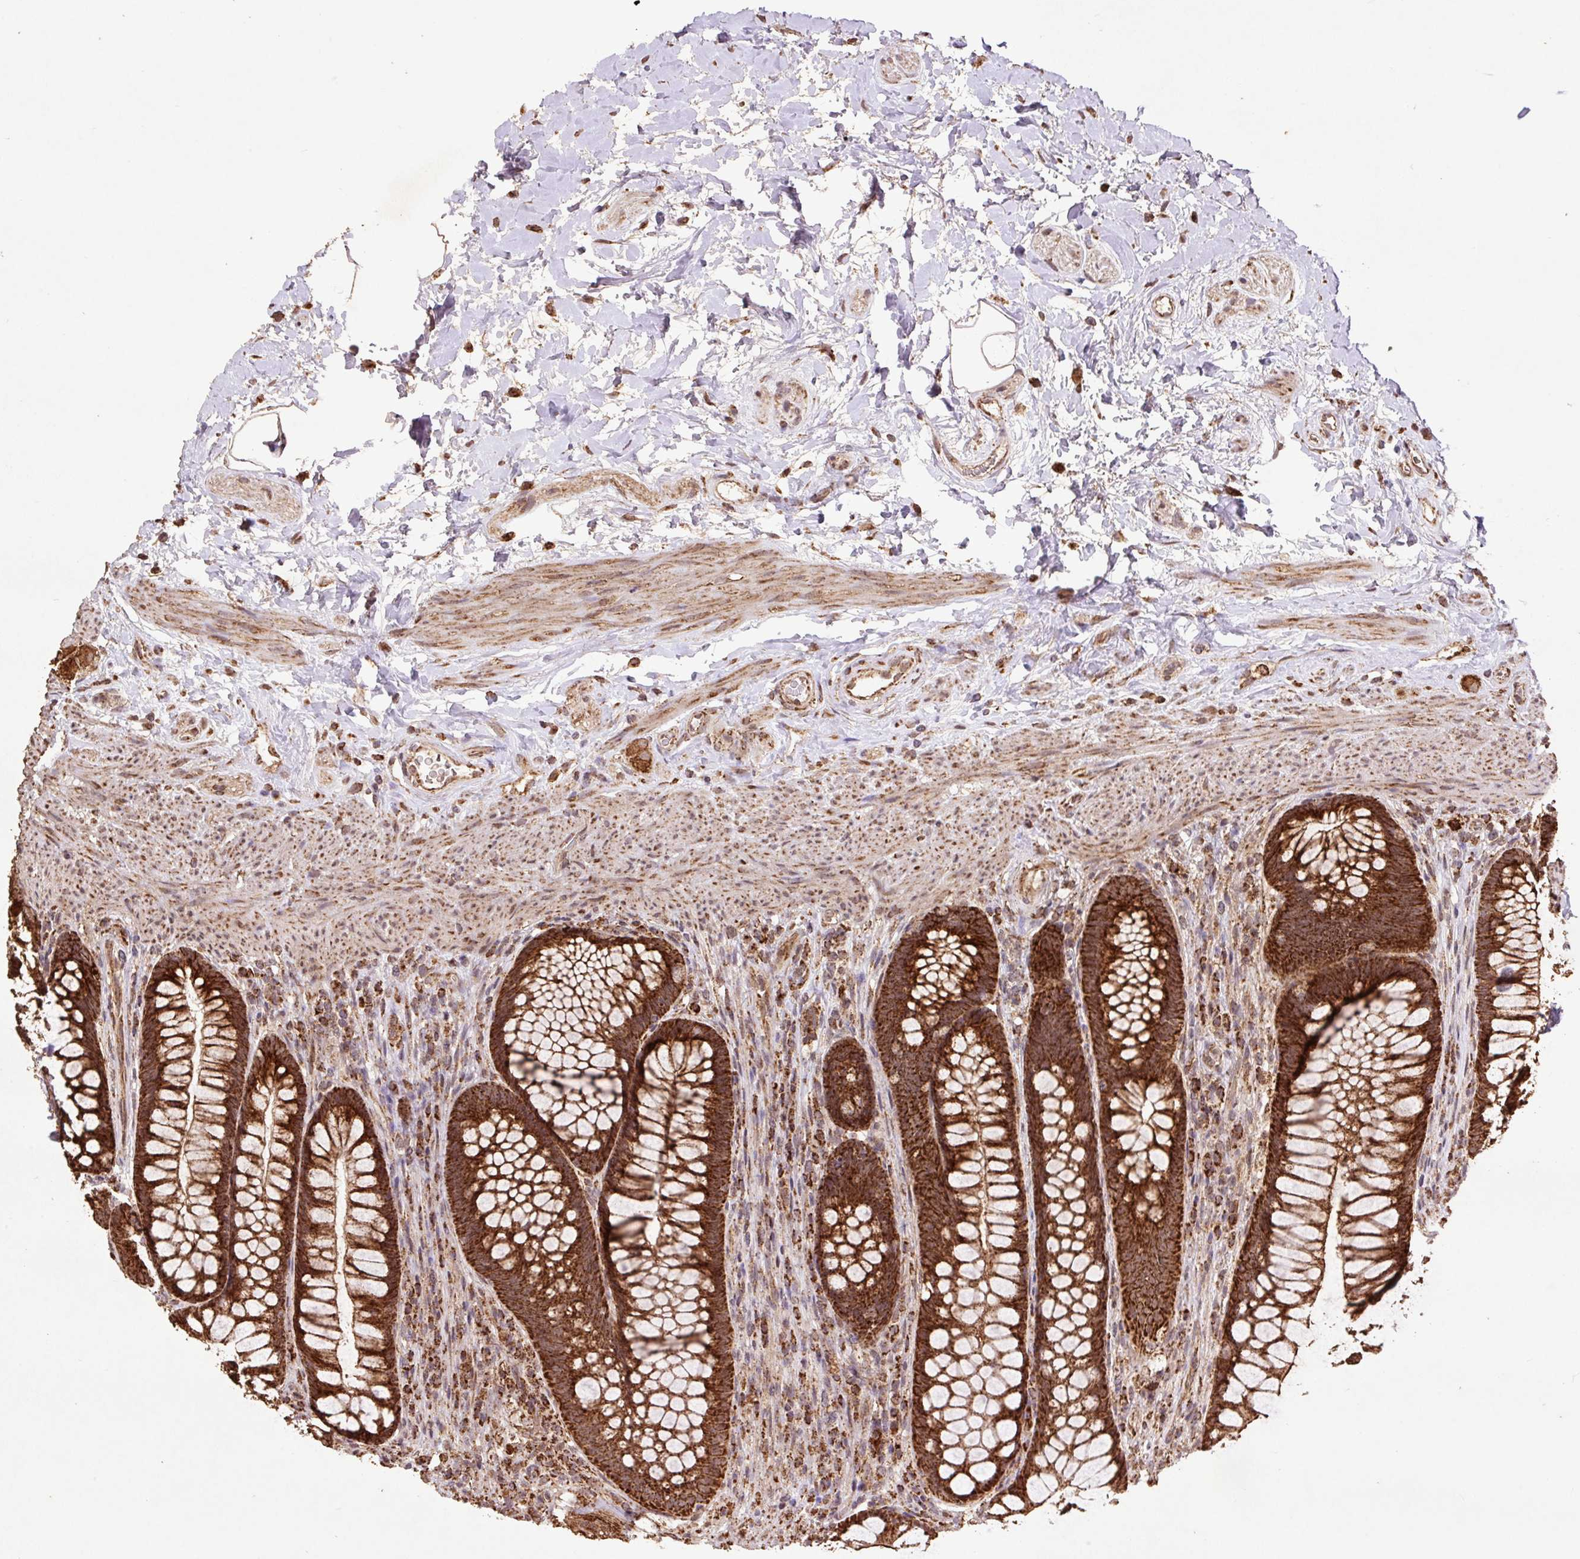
{"staining": {"intensity": "strong", "quantity": ">75%", "location": "cytoplasmic/membranous"}, "tissue": "rectum", "cell_type": "Glandular cells", "image_type": "normal", "snomed": [{"axis": "morphology", "description": "Normal tissue, NOS"}, {"axis": "topography", "description": "Rectum"}], "caption": "Protein expression analysis of benign rectum shows strong cytoplasmic/membranous positivity in approximately >75% of glandular cells.", "gene": "ATP5F1A", "patient": {"sex": "male", "age": 53}}